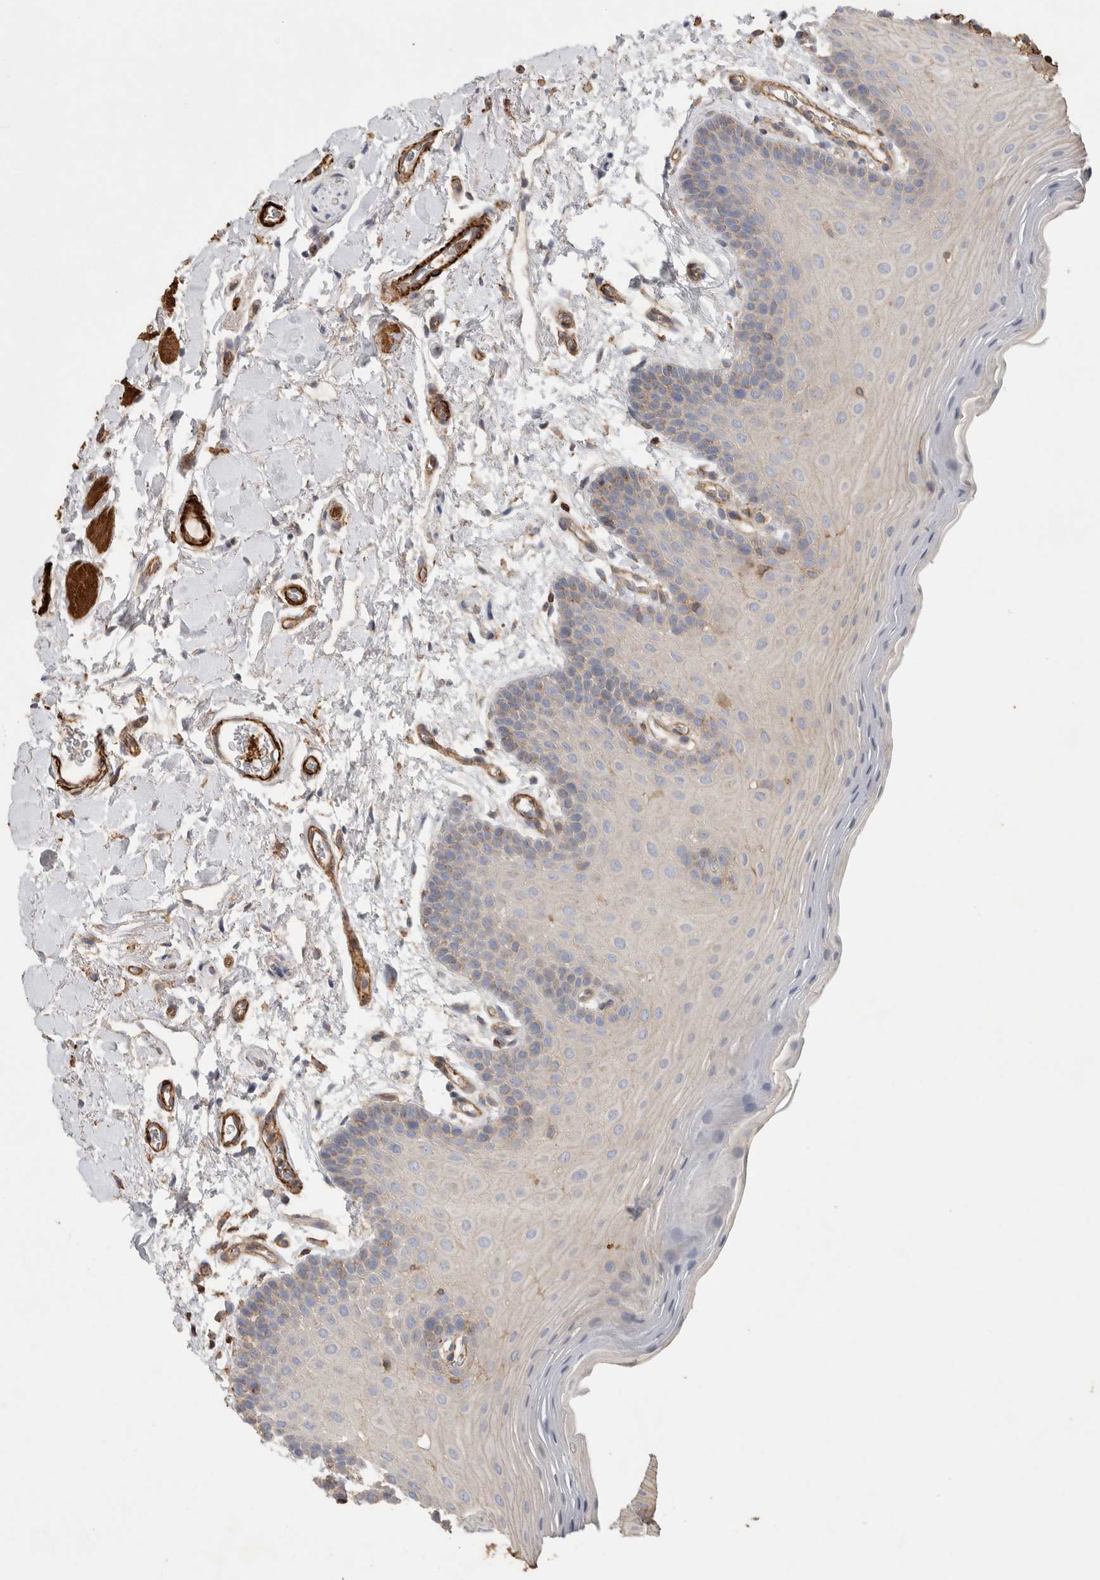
{"staining": {"intensity": "weak", "quantity": "<25%", "location": "cytoplasmic/membranous"}, "tissue": "oral mucosa", "cell_type": "Squamous epithelial cells", "image_type": "normal", "snomed": [{"axis": "morphology", "description": "Normal tissue, NOS"}, {"axis": "topography", "description": "Oral tissue"}], "caption": "High power microscopy micrograph of an immunohistochemistry image of benign oral mucosa, revealing no significant positivity in squamous epithelial cells.", "gene": "GPER1", "patient": {"sex": "male", "age": 62}}